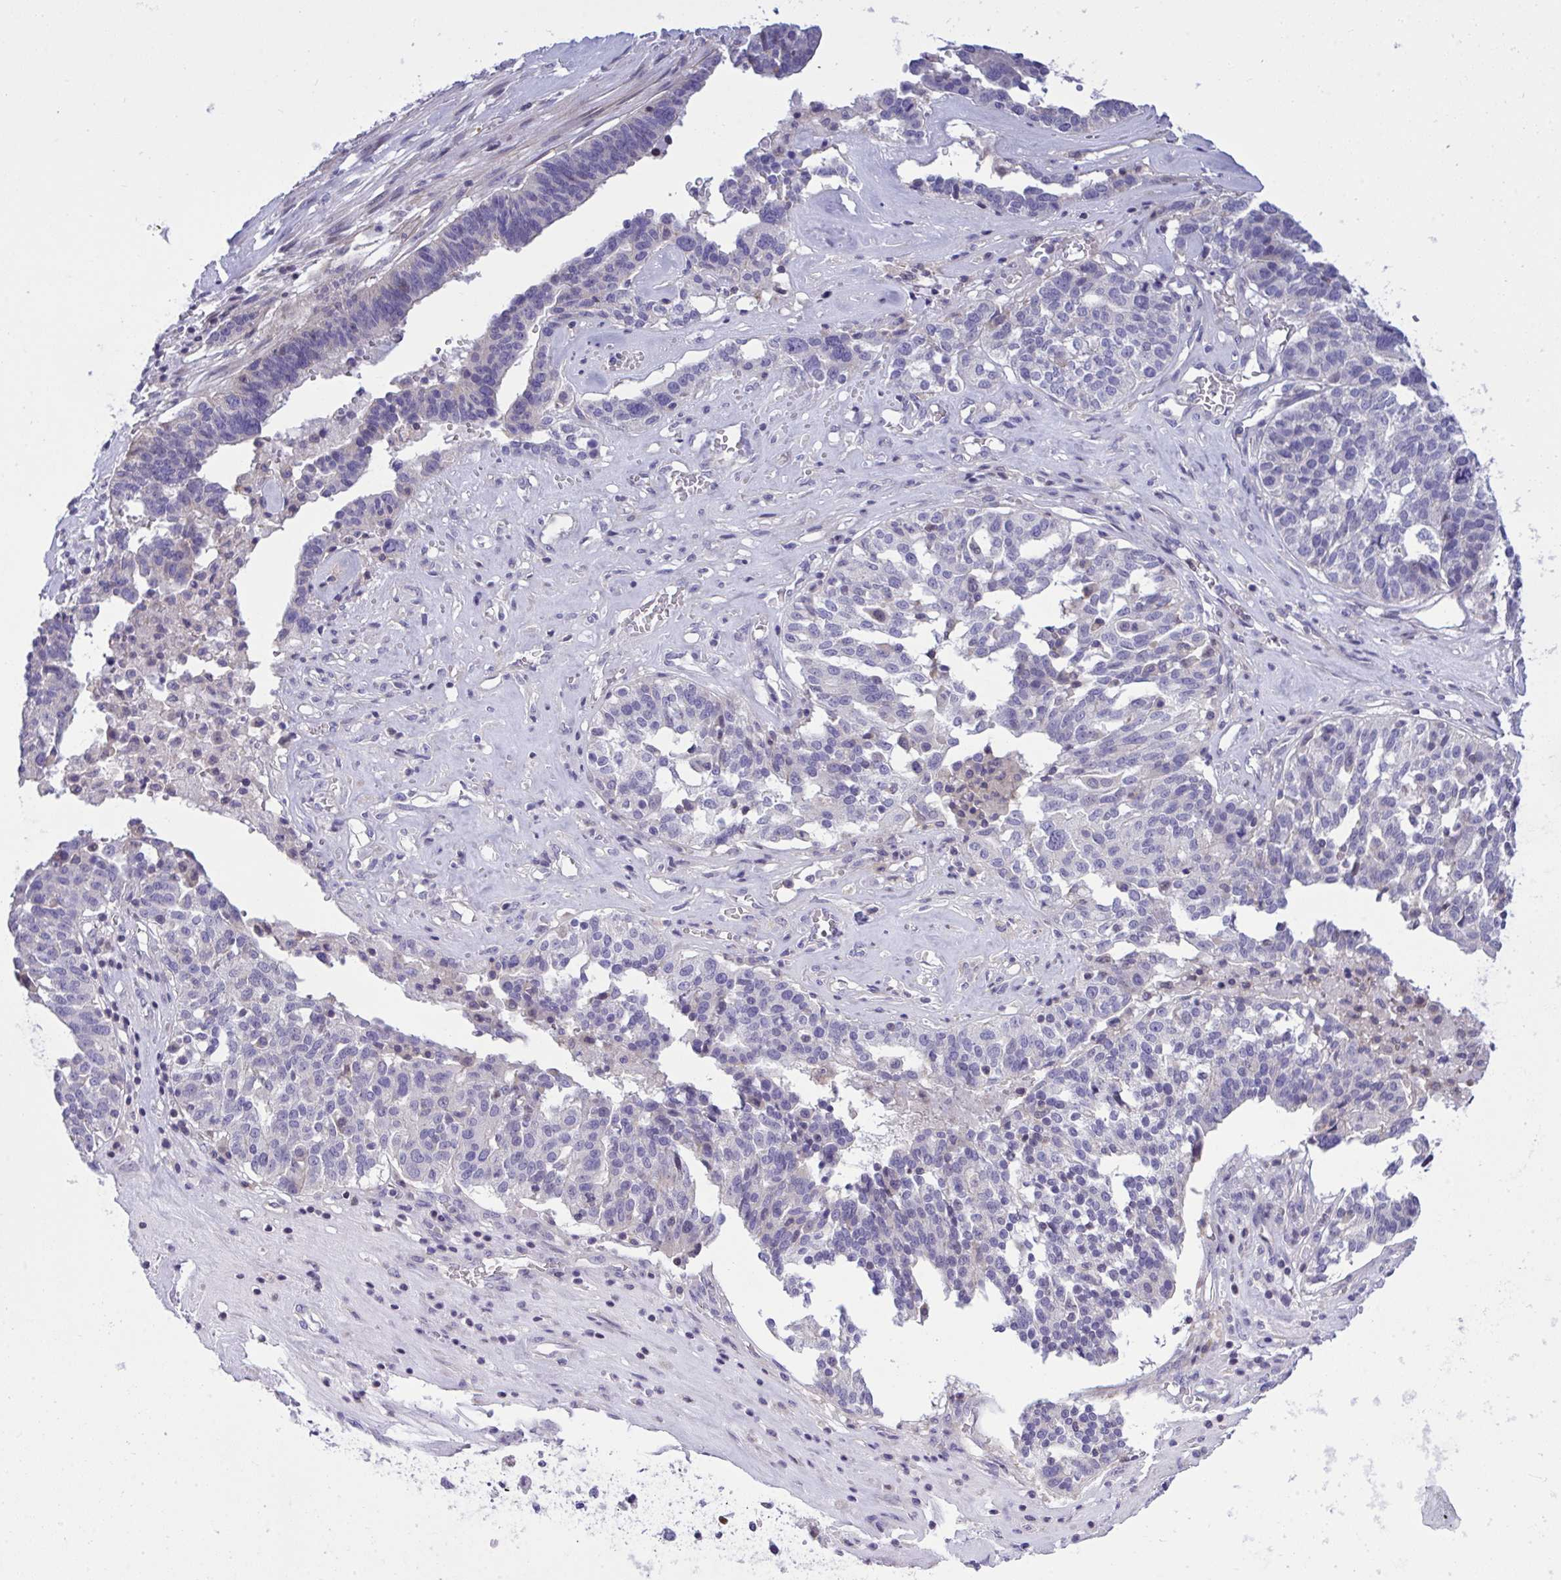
{"staining": {"intensity": "negative", "quantity": "none", "location": "none"}, "tissue": "ovarian cancer", "cell_type": "Tumor cells", "image_type": "cancer", "snomed": [{"axis": "morphology", "description": "Cystadenocarcinoma, serous, NOS"}, {"axis": "topography", "description": "Ovary"}], "caption": "Immunohistochemistry micrograph of human ovarian cancer (serous cystadenocarcinoma) stained for a protein (brown), which displays no expression in tumor cells.", "gene": "WDR97", "patient": {"sex": "female", "age": 59}}